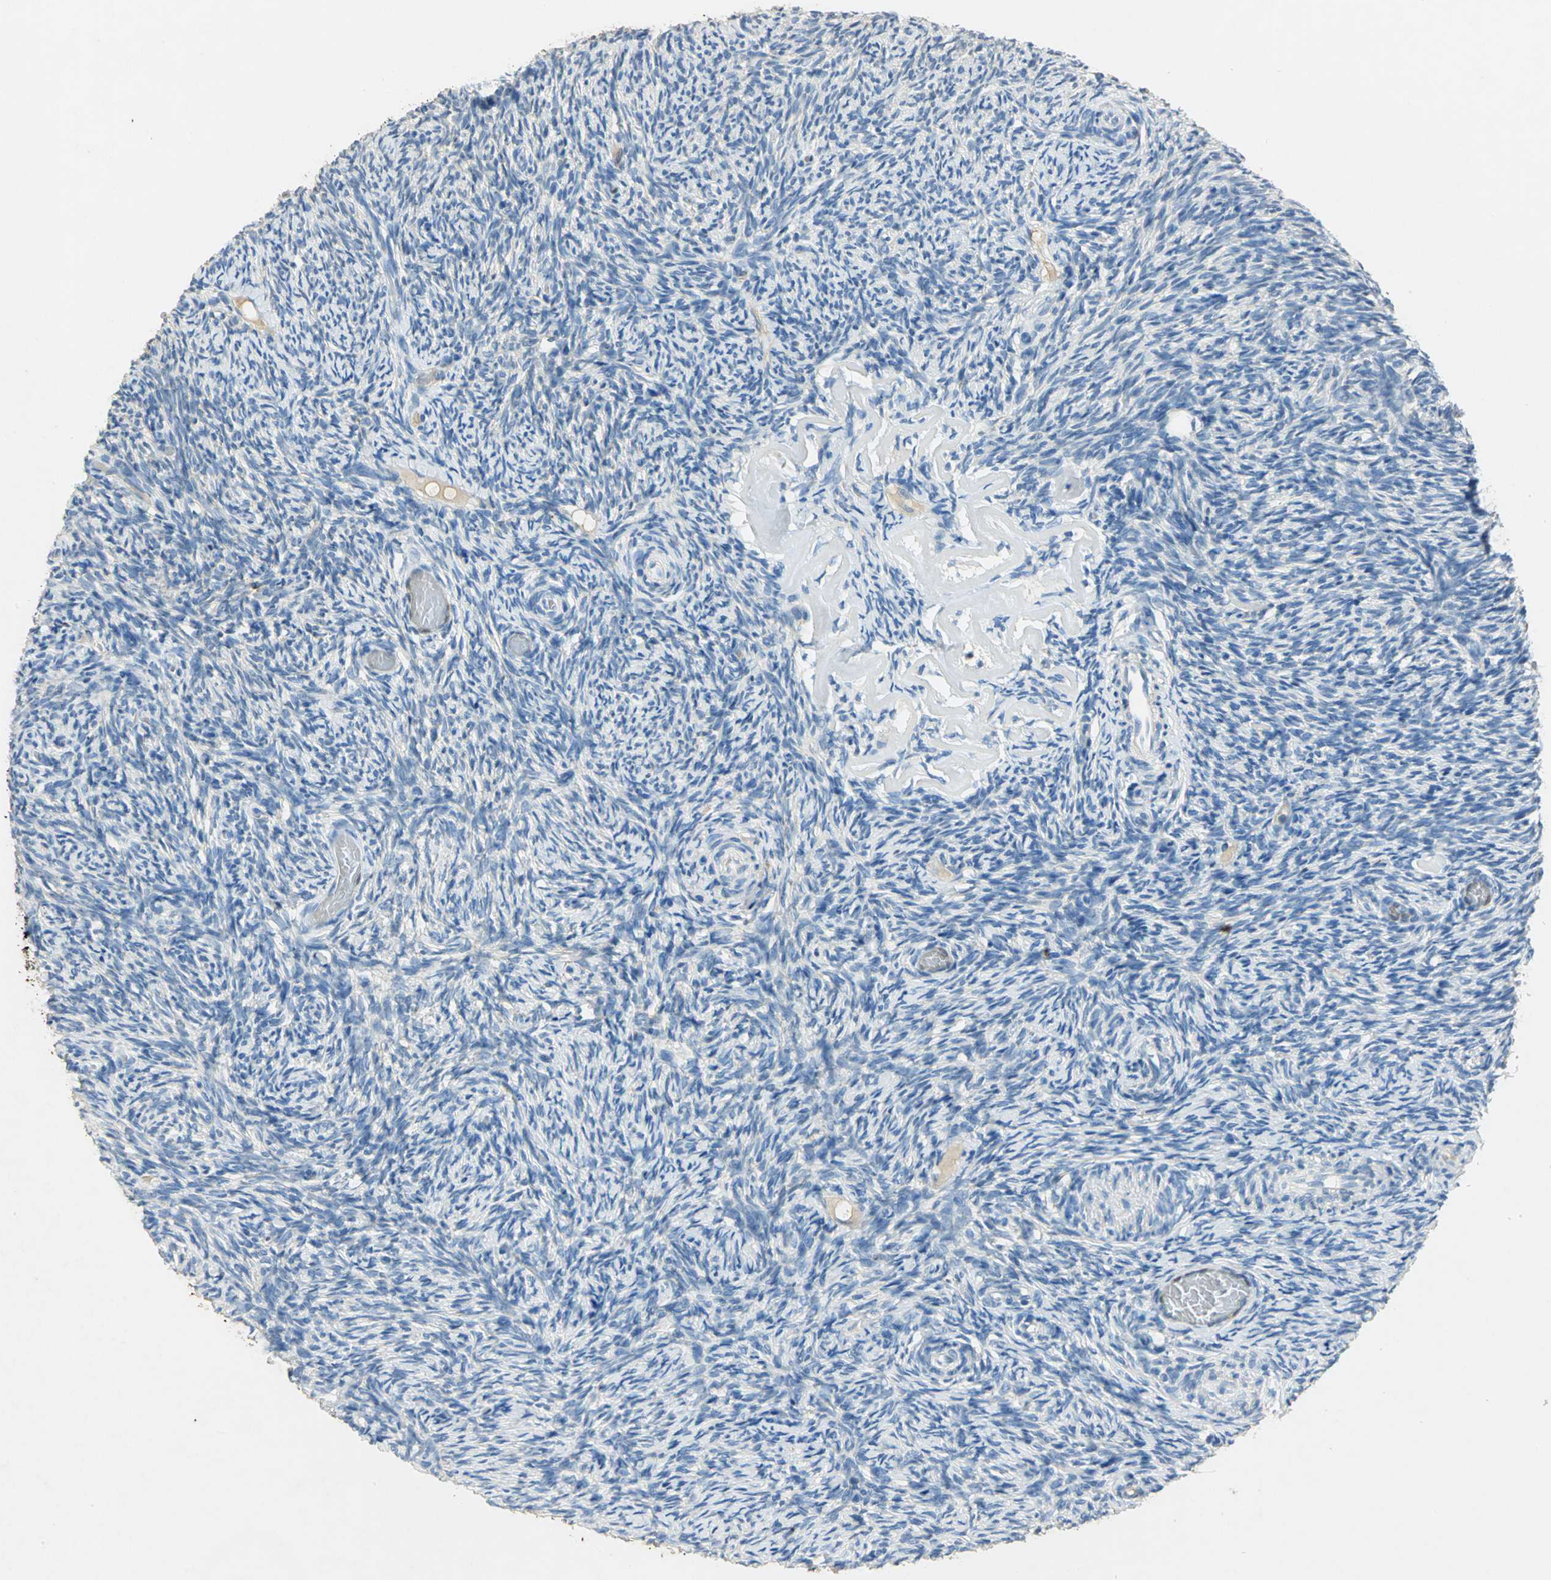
{"staining": {"intensity": "moderate", "quantity": "<25%", "location": "cytoplasmic/membranous"}, "tissue": "ovary", "cell_type": "Ovarian stroma cells", "image_type": "normal", "snomed": [{"axis": "morphology", "description": "Normal tissue, NOS"}, {"axis": "topography", "description": "Ovary"}], "caption": "Immunohistochemical staining of normal ovary shows moderate cytoplasmic/membranous protein staining in approximately <25% of ovarian stroma cells.", "gene": "ANXA4", "patient": {"sex": "female", "age": 60}}